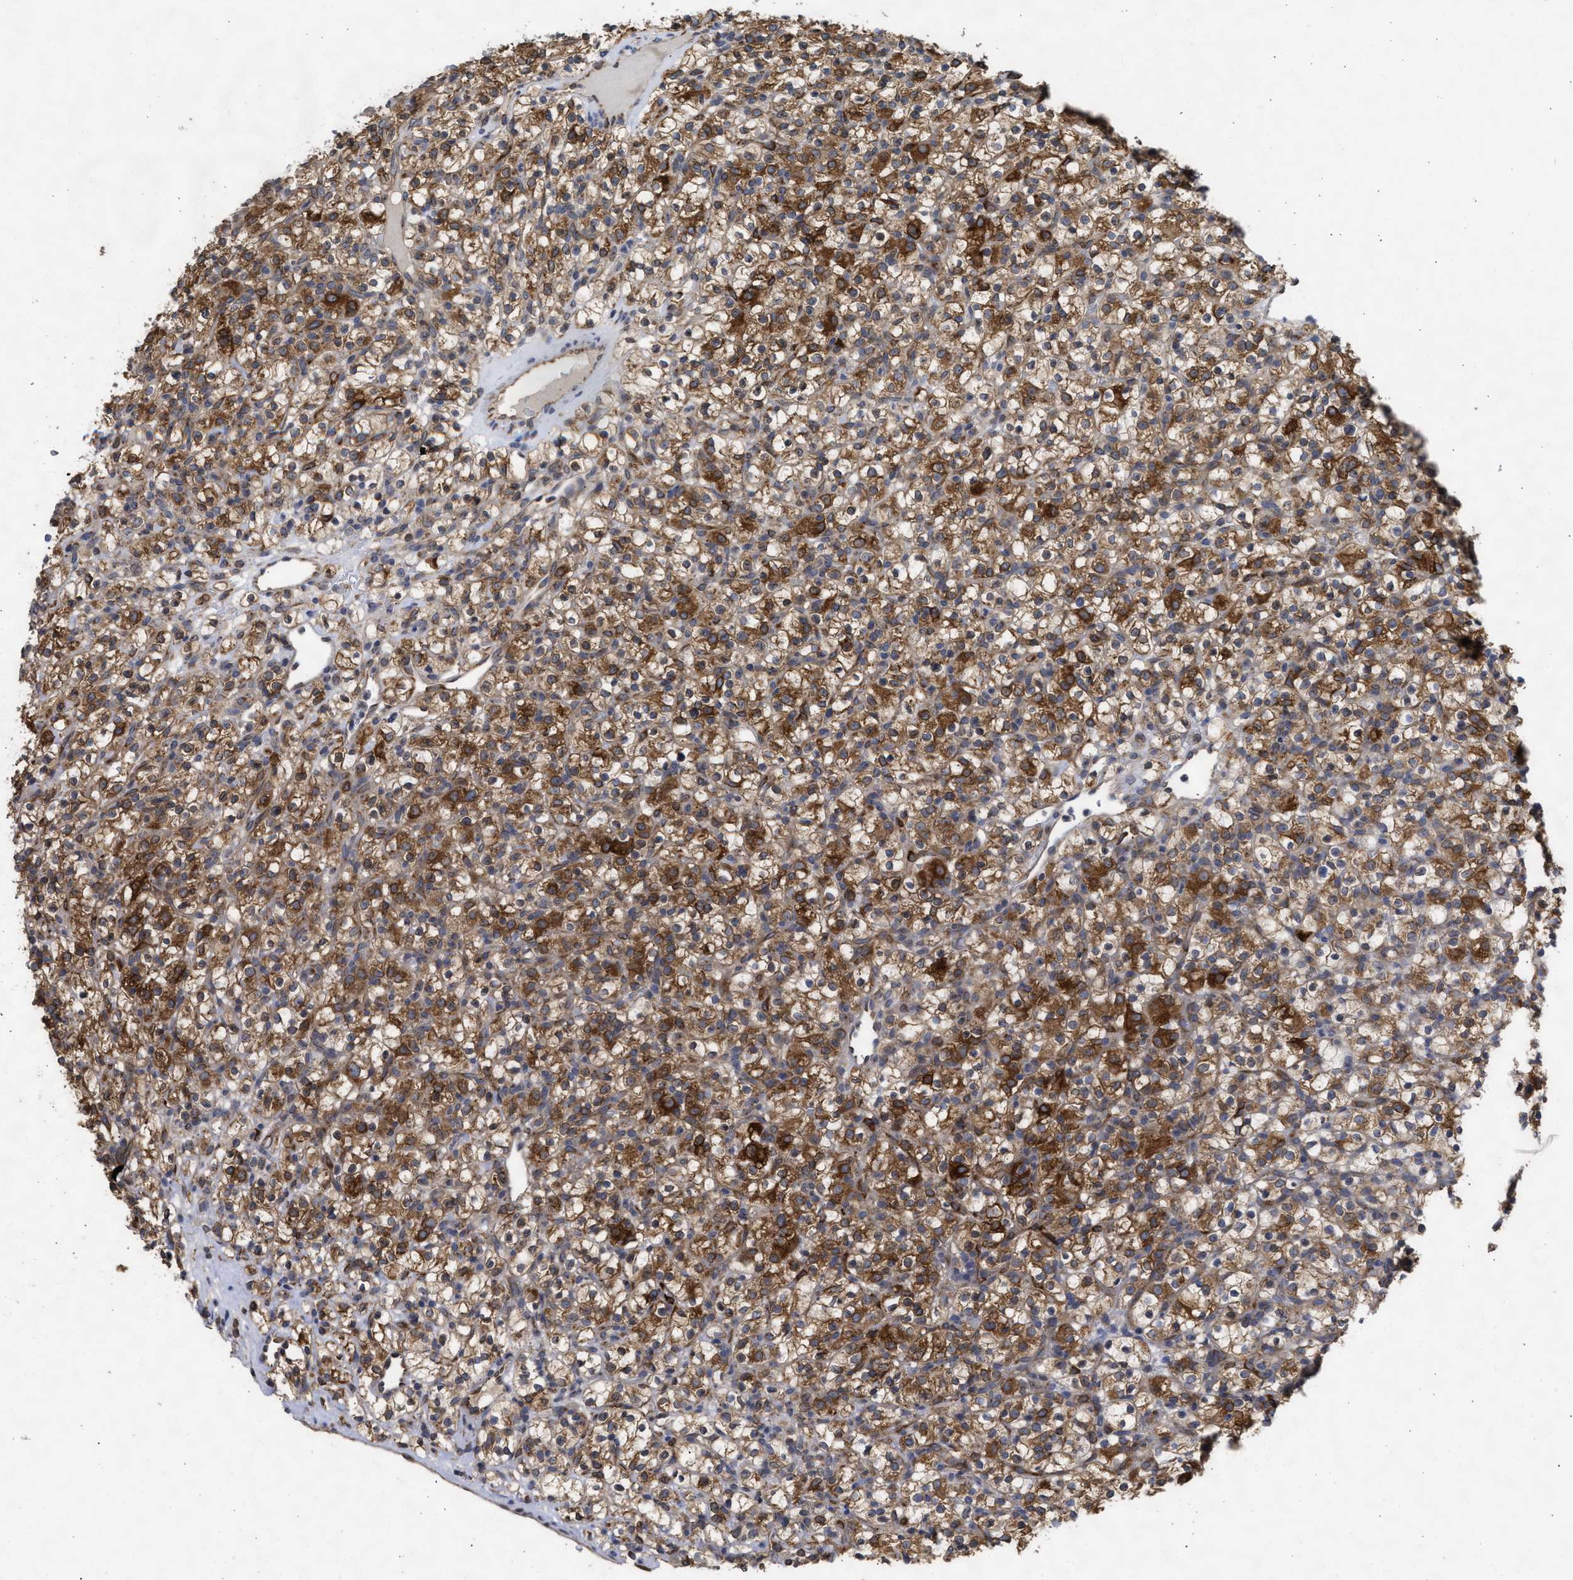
{"staining": {"intensity": "strong", "quantity": ">75%", "location": "cytoplasmic/membranous"}, "tissue": "renal cancer", "cell_type": "Tumor cells", "image_type": "cancer", "snomed": [{"axis": "morphology", "description": "Normal tissue, NOS"}, {"axis": "morphology", "description": "Adenocarcinoma, NOS"}, {"axis": "topography", "description": "Kidney"}], "caption": "Immunohistochemical staining of human adenocarcinoma (renal) shows high levels of strong cytoplasmic/membranous protein positivity in approximately >75% of tumor cells.", "gene": "DNAJC1", "patient": {"sex": "female", "age": 72}}